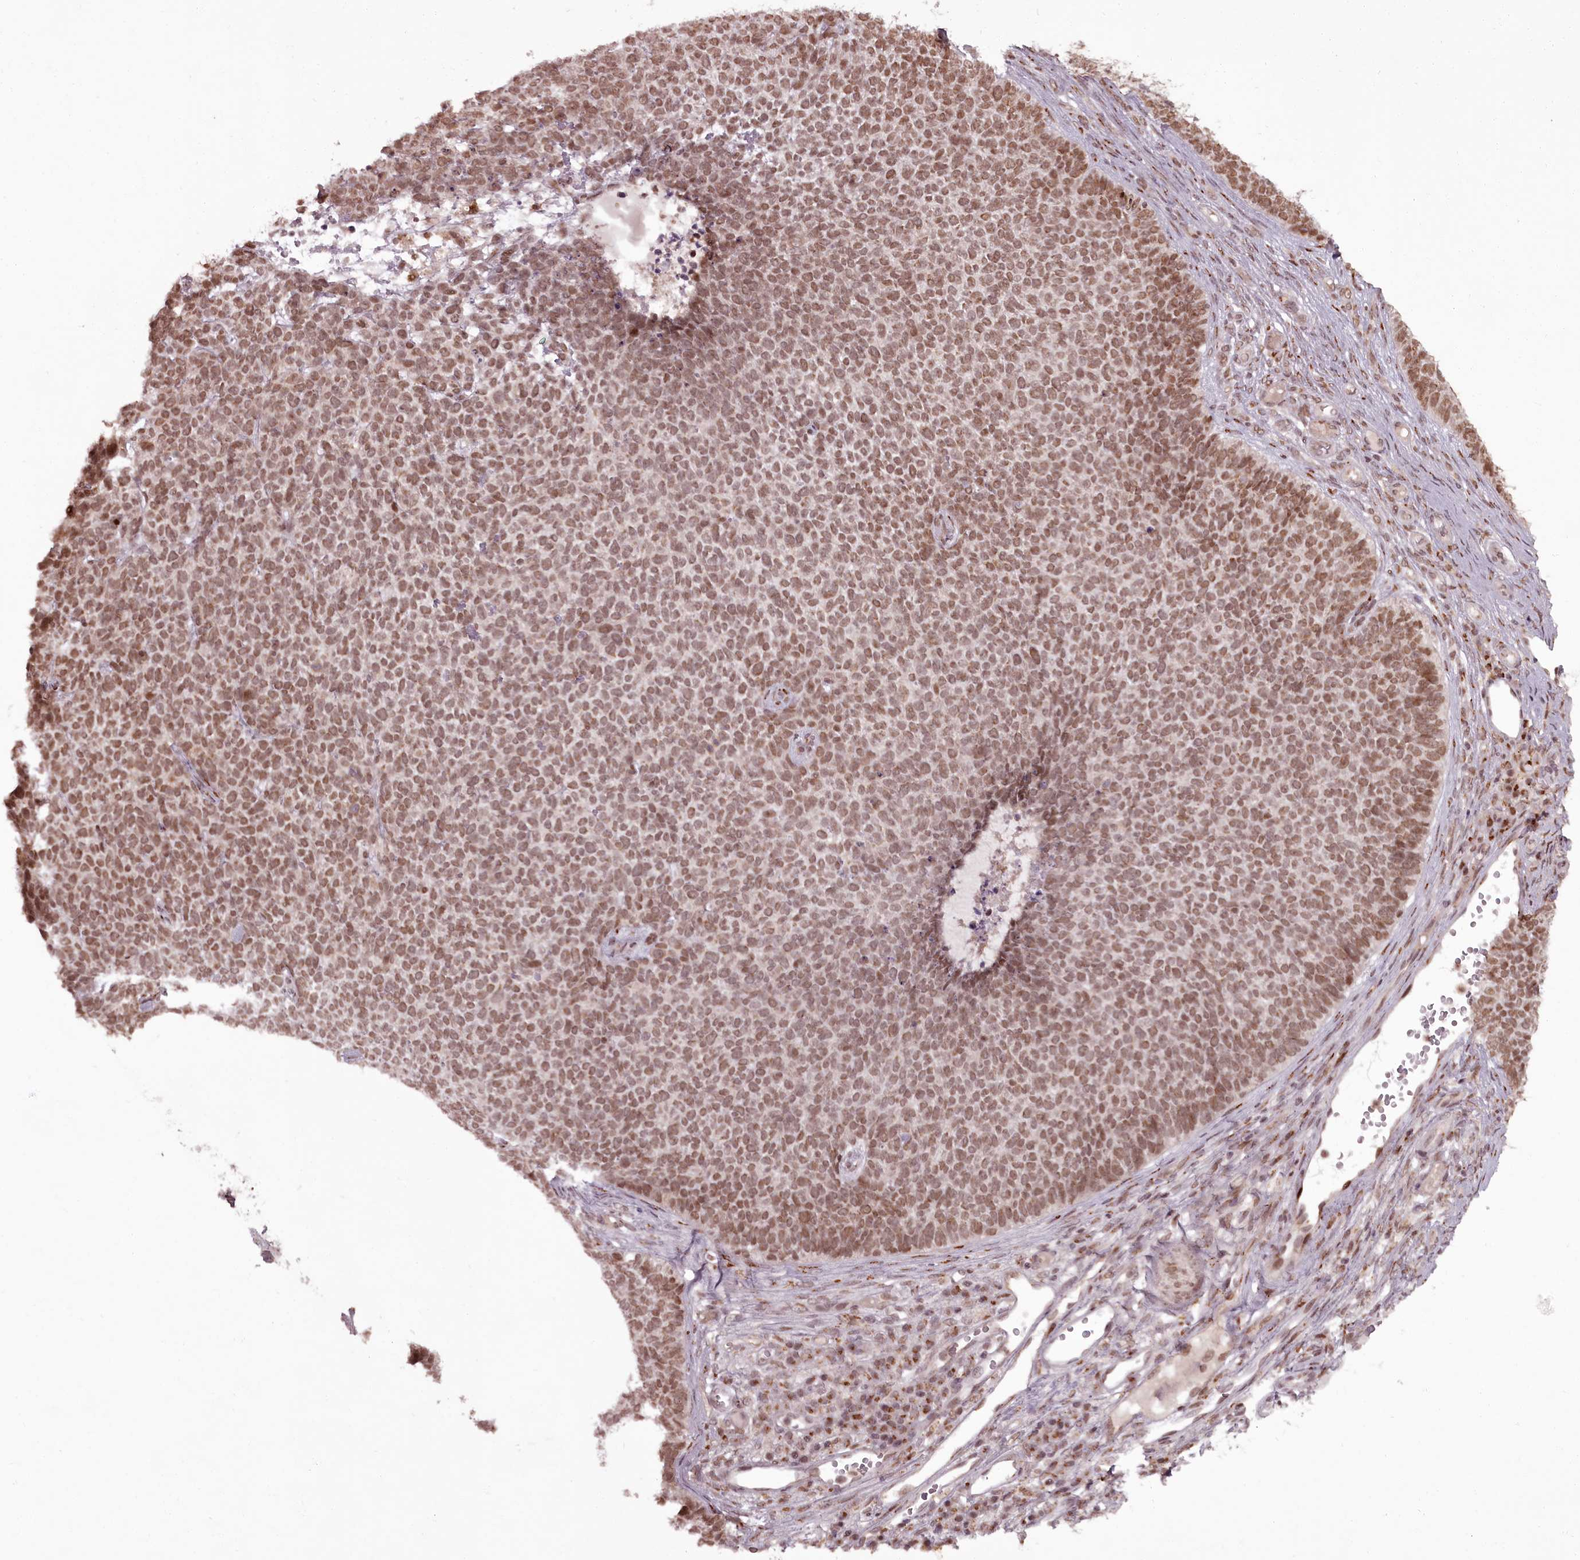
{"staining": {"intensity": "moderate", "quantity": ">75%", "location": "nuclear"}, "tissue": "skin cancer", "cell_type": "Tumor cells", "image_type": "cancer", "snomed": [{"axis": "morphology", "description": "Basal cell carcinoma"}, {"axis": "topography", "description": "Skin"}], "caption": "Skin basal cell carcinoma was stained to show a protein in brown. There is medium levels of moderate nuclear staining in approximately >75% of tumor cells.", "gene": "CEP83", "patient": {"sex": "female", "age": 84}}